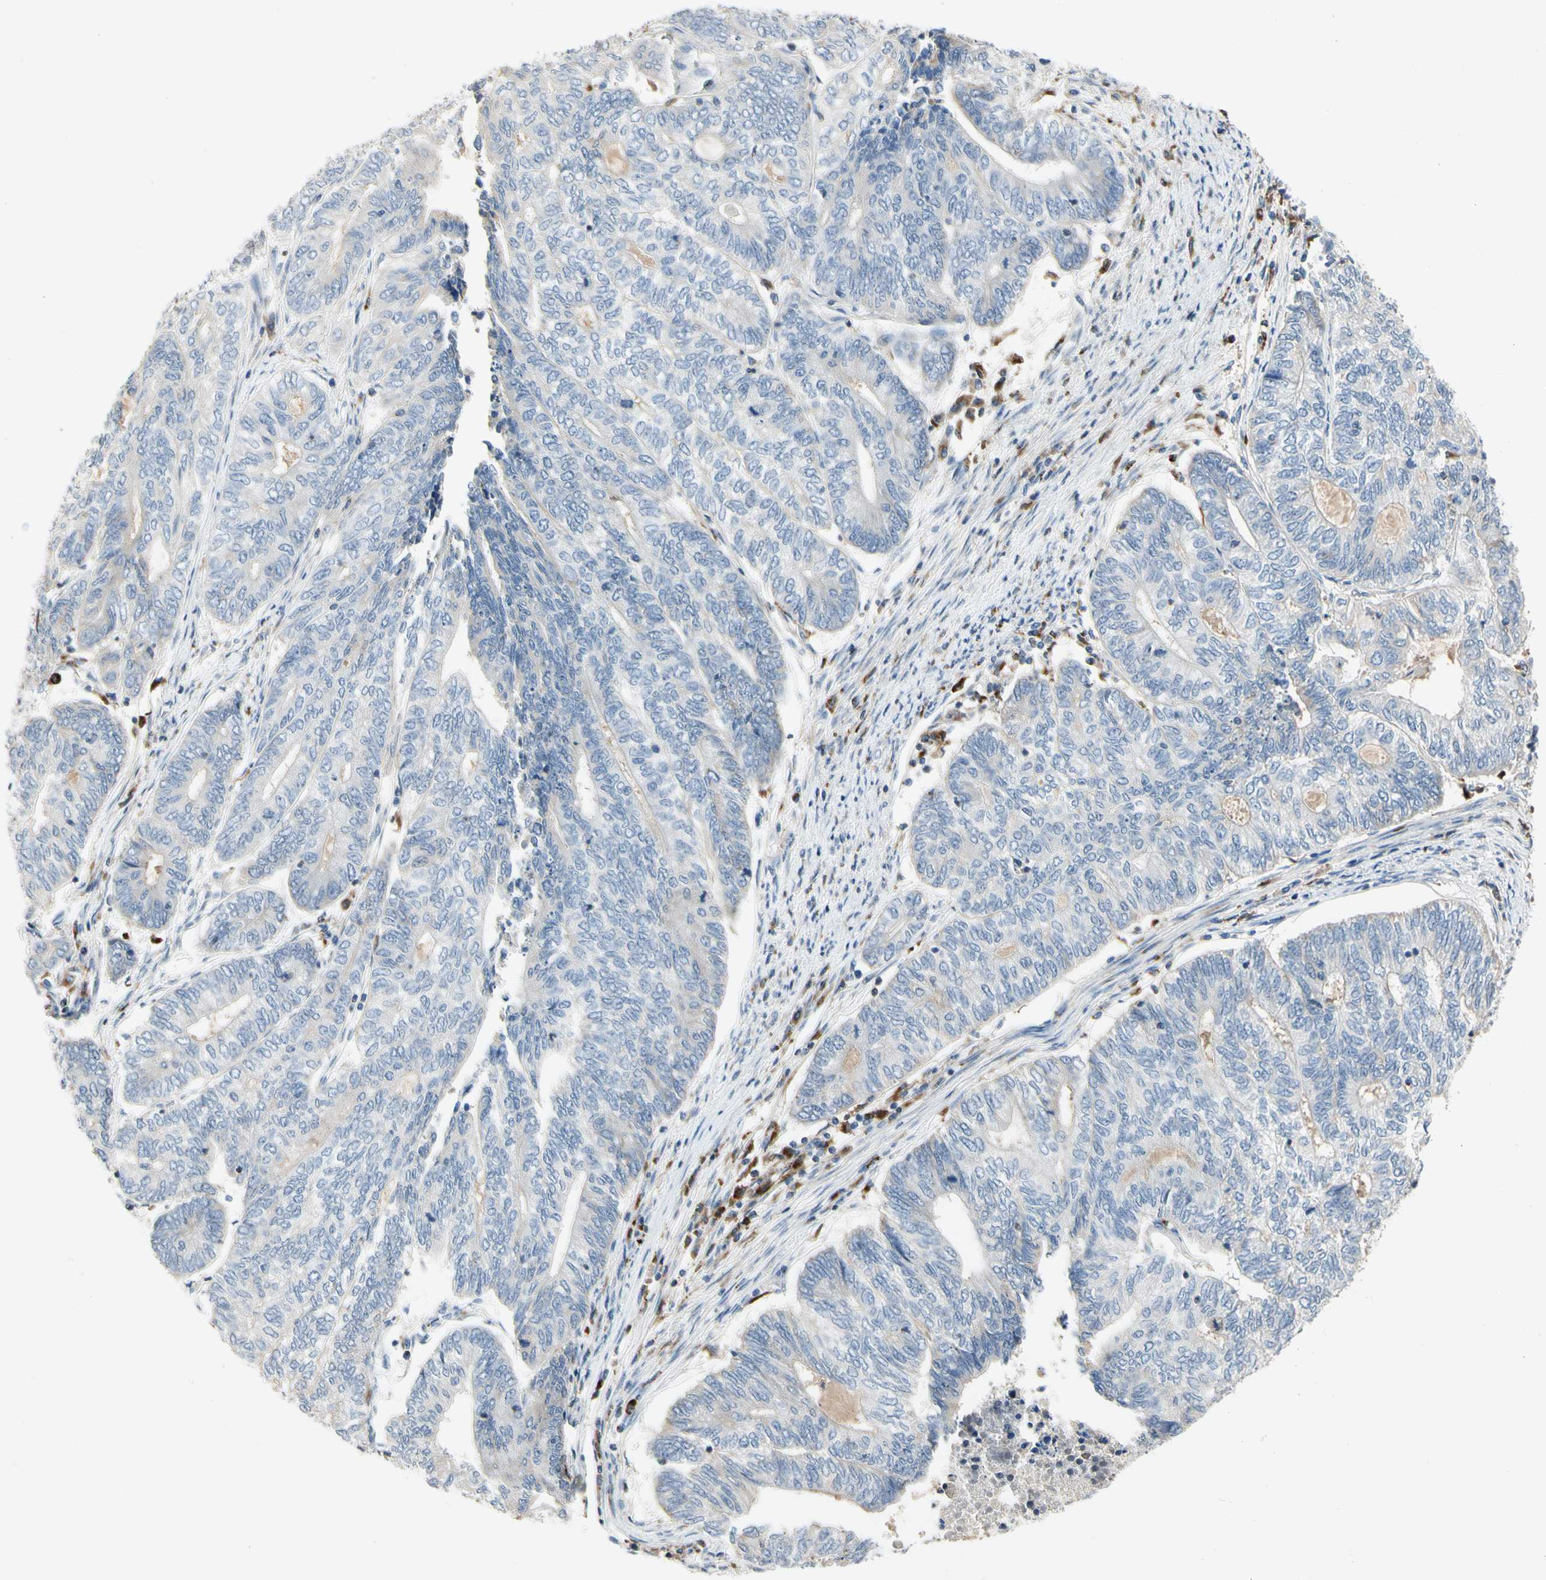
{"staining": {"intensity": "negative", "quantity": "none", "location": "none"}, "tissue": "endometrial cancer", "cell_type": "Tumor cells", "image_type": "cancer", "snomed": [{"axis": "morphology", "description": "Adenocarcinoma, NOS"}, {"axis": "topography", "description": "Uterus"}, {"axis": "topography", "description": "Endometrium"}], "caption": "This is a histopathology image of IHC staining of endometrial cancer (adenocarcinoma), which shows no staining in tumor cells.", "gene": "ADA2", "patient": {"sex": "female", "age": 70}}